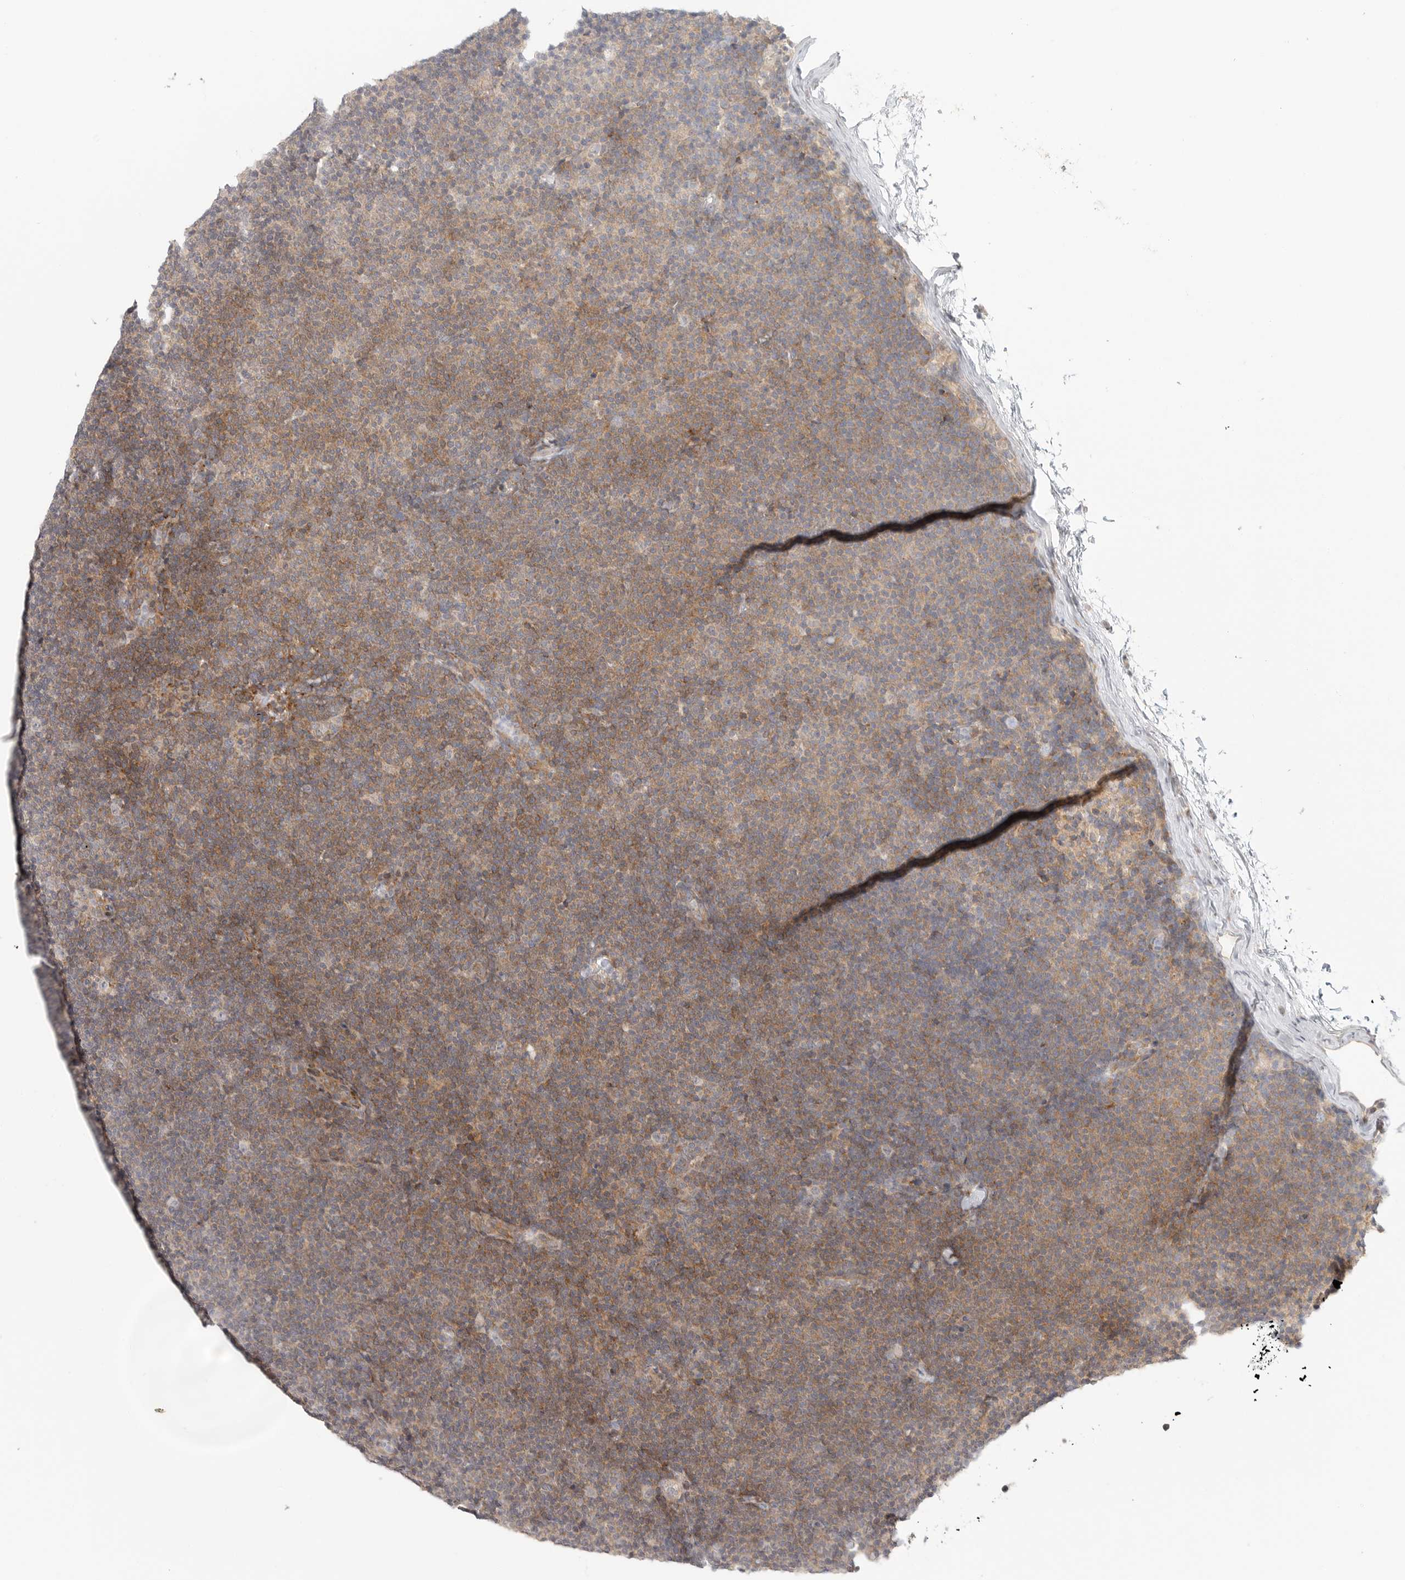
{"staining": {"intensity": "moderate", "quantity": "25%-75%", "location": "cytoplasmic/membranous"}, "tissue": "lymphoma", "cell_type": "Tumor cells", "image_type": "cancer", "snomed": [{"axis": "morphology", "description": "Malignant lymphoma, non-Hodgkin's type, Low grade"}, {"axis": "topography", "description": "Lymph node"}], "caption": "Immunohistochemical staining of malignant lymphoma, non-Hodgkin's type (low-grade) shows medium levels of moderate cytoplasmic/membranous staining in about 25%-75% of tumor cells.", "gene": "HDAC6", "patient": {"sex": "female", "age": 53}}